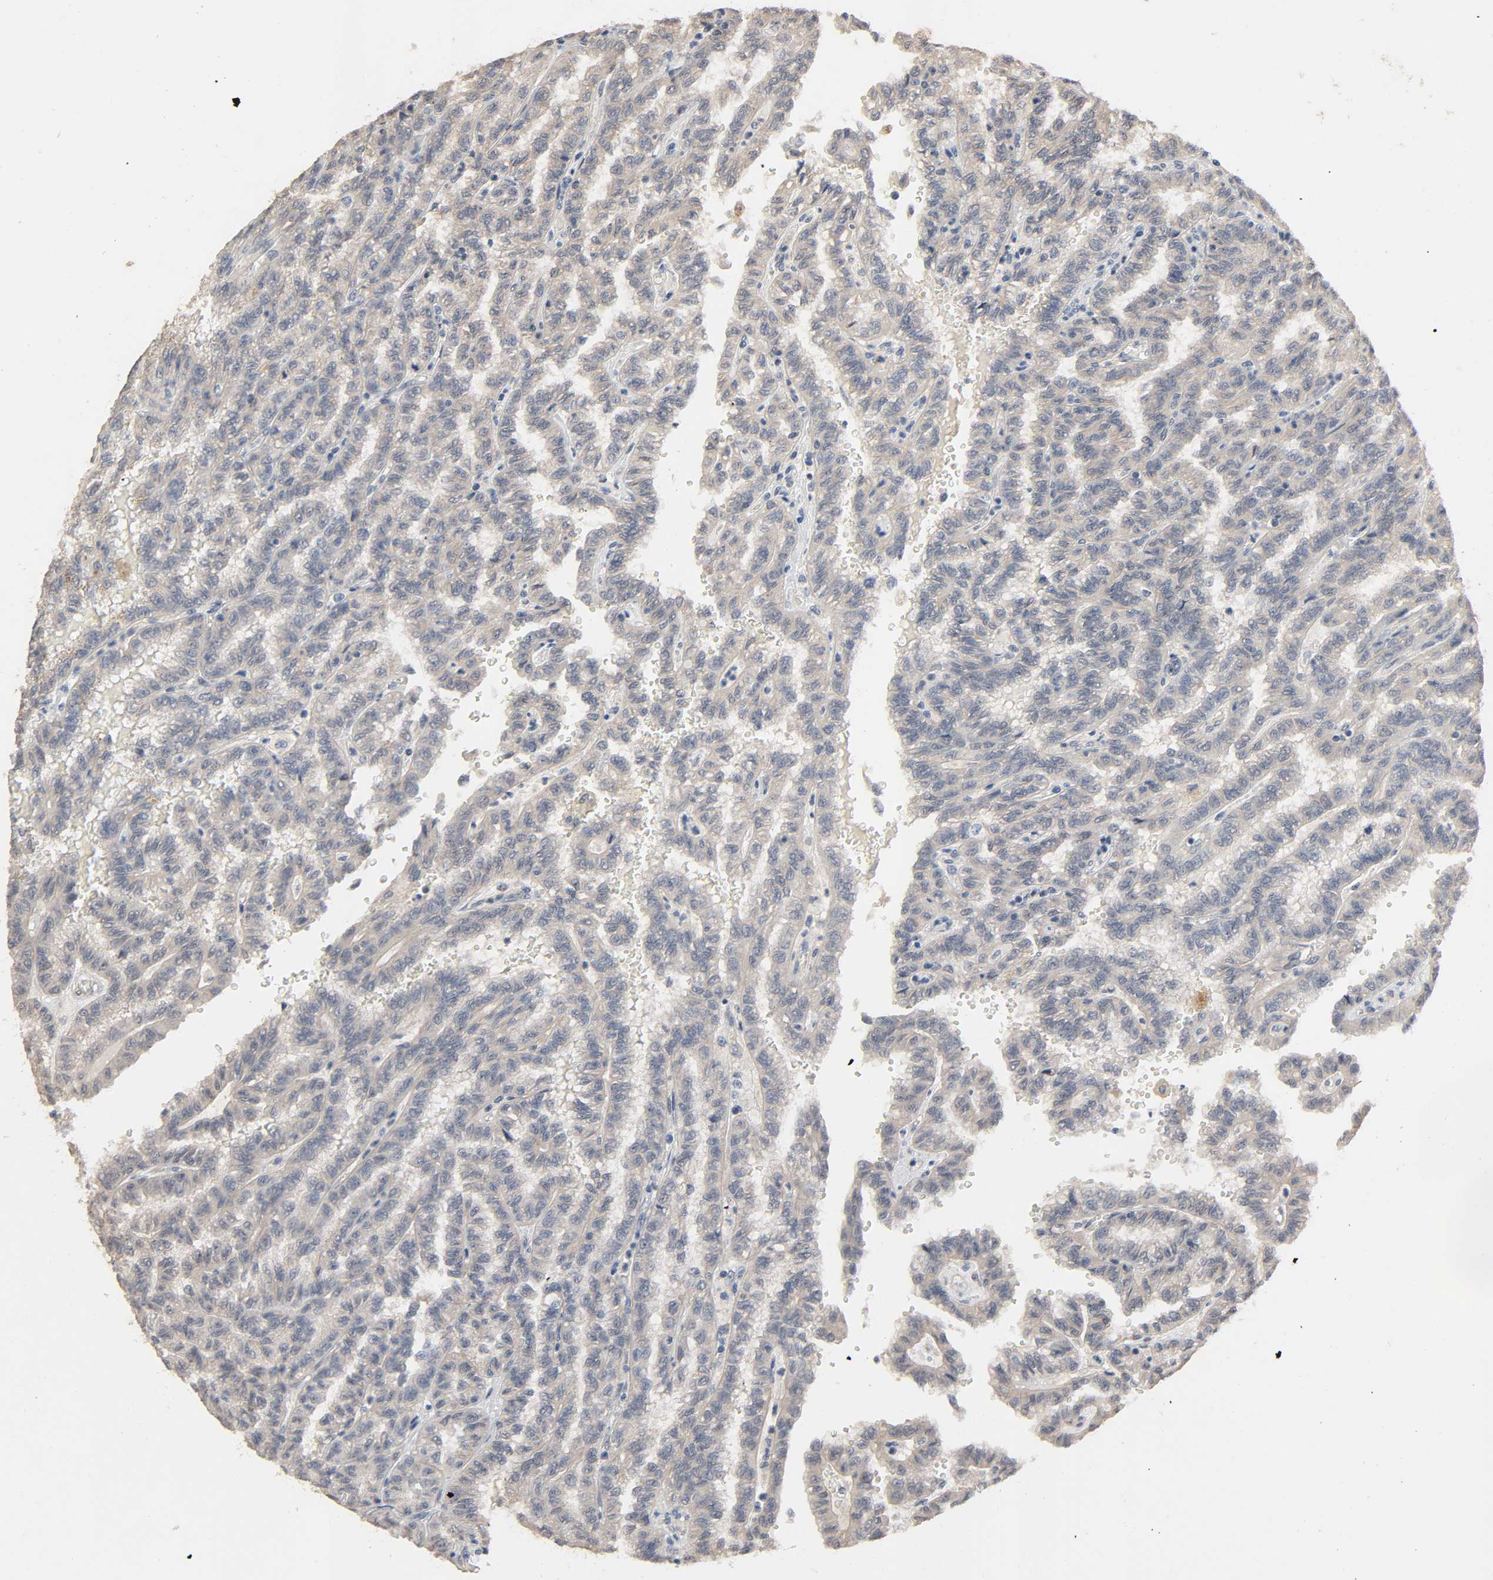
{"staining": {"intensity": "negative", "quantity": "none", "location": "none"}, "tissue": "renal cancer", "cell_type": "Tumor cells", "image_type": "cancer", "snomed": [{"axis": "morphology", "description": "Inflammation, NOS"}, {"axis": "morphology", "description": "Adenocarcinoma, NOS"}, {"axis": "topography", "description": "Kidney"}], "caption": "Immunohistochemical staining of renal cancer exhibits no significant expression in tumor cells.", "gene": "MAGEA8", "patient": {"sex": "male", "age": 68}}